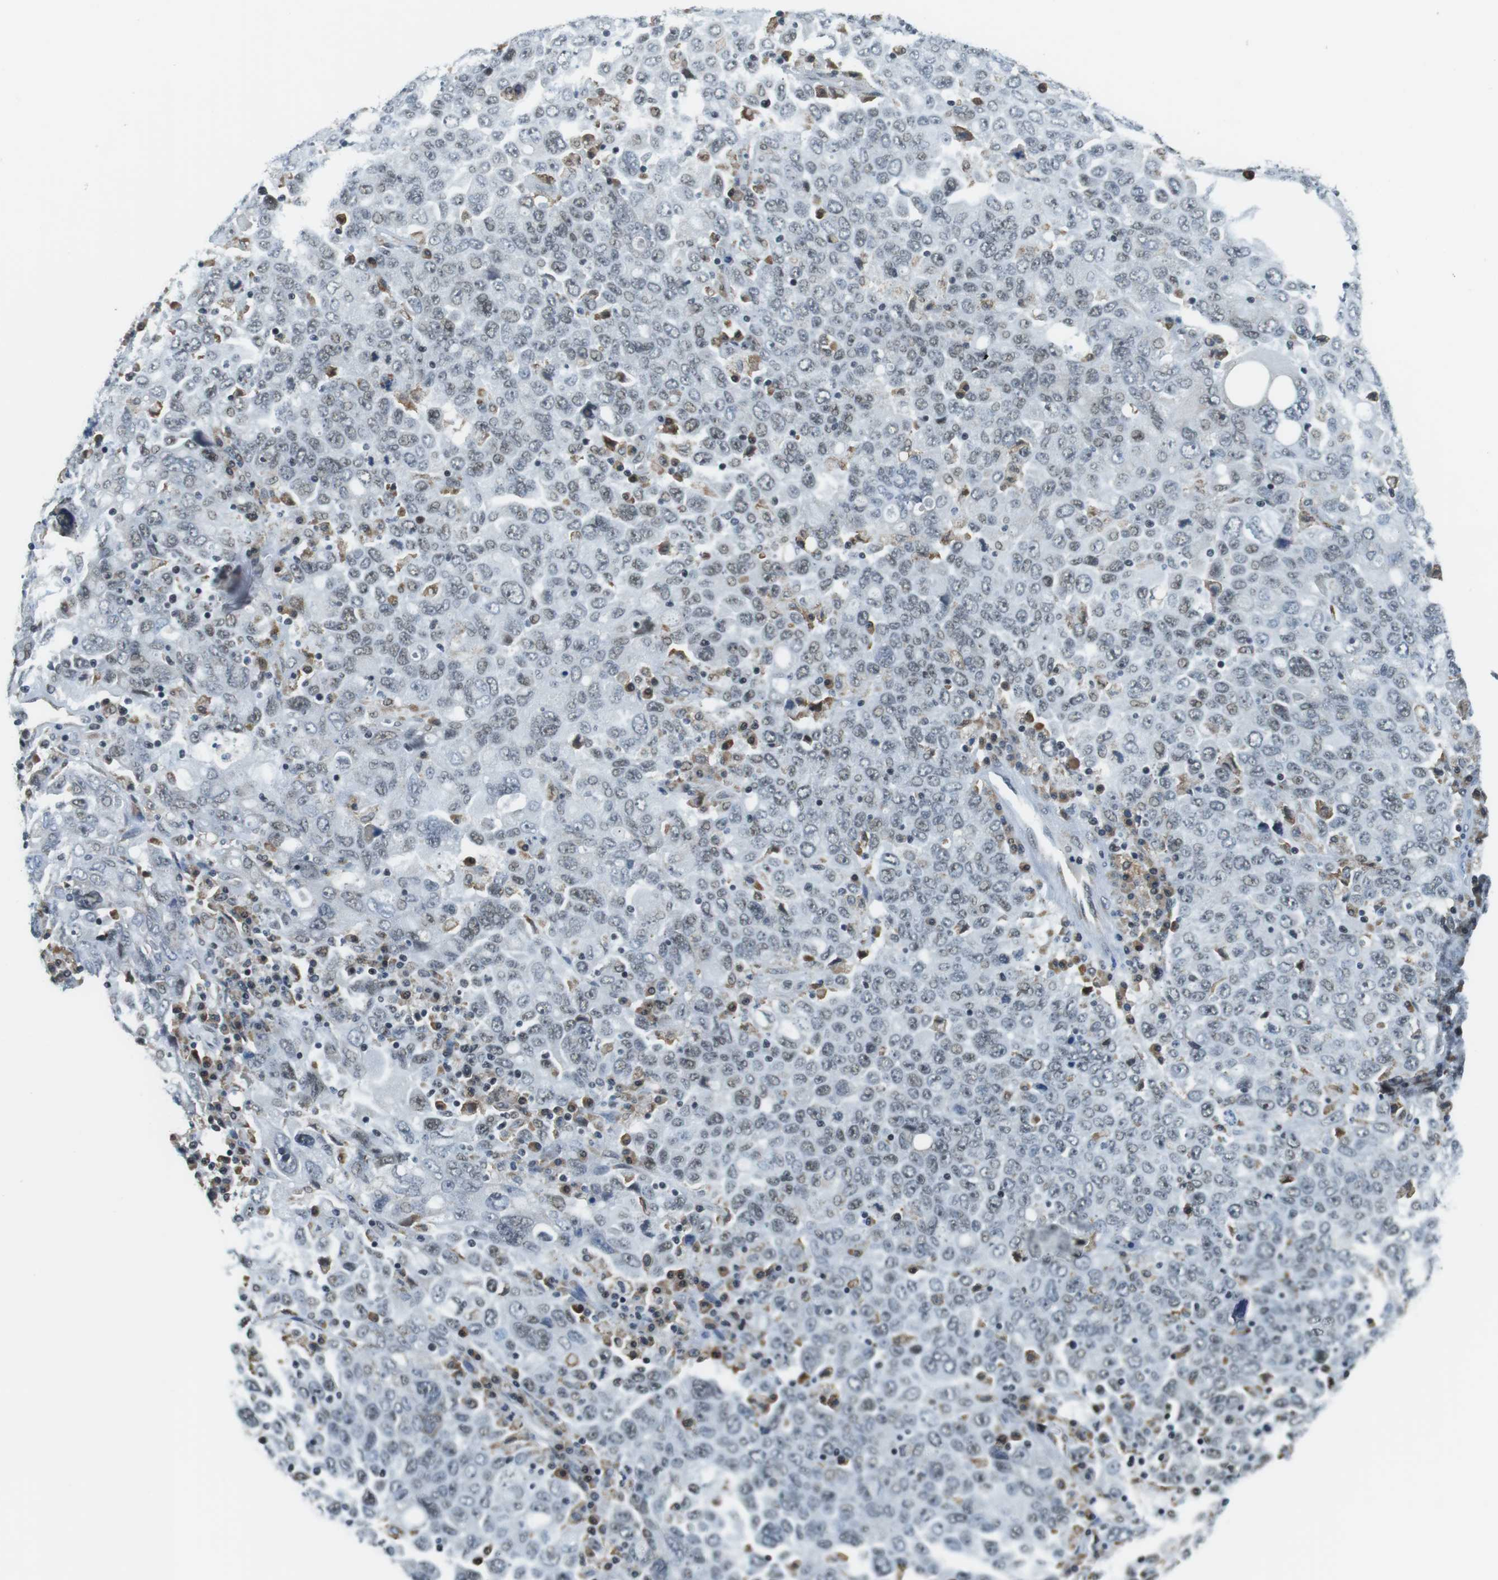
{"staining": {"intensity": "negative", "quantity": "none", "location": "none"}, "tissue": "ovarian cancer", "cell_type": "Tumor cells", "image_type": "cancer", "snomed": [{"axis": "morphology", "description": "Carcinoma, endometroid"}, {"axis": "topography", "description": "Ovary"}], "caption": "The immunohistochemistry image has no significant positivity in tumor cells of endometroid carcinoma (ovarian) tissue. Nuclei are stained in blue.", "gene": "RNF38", "patient": {"sex": "female", "age": 62}}